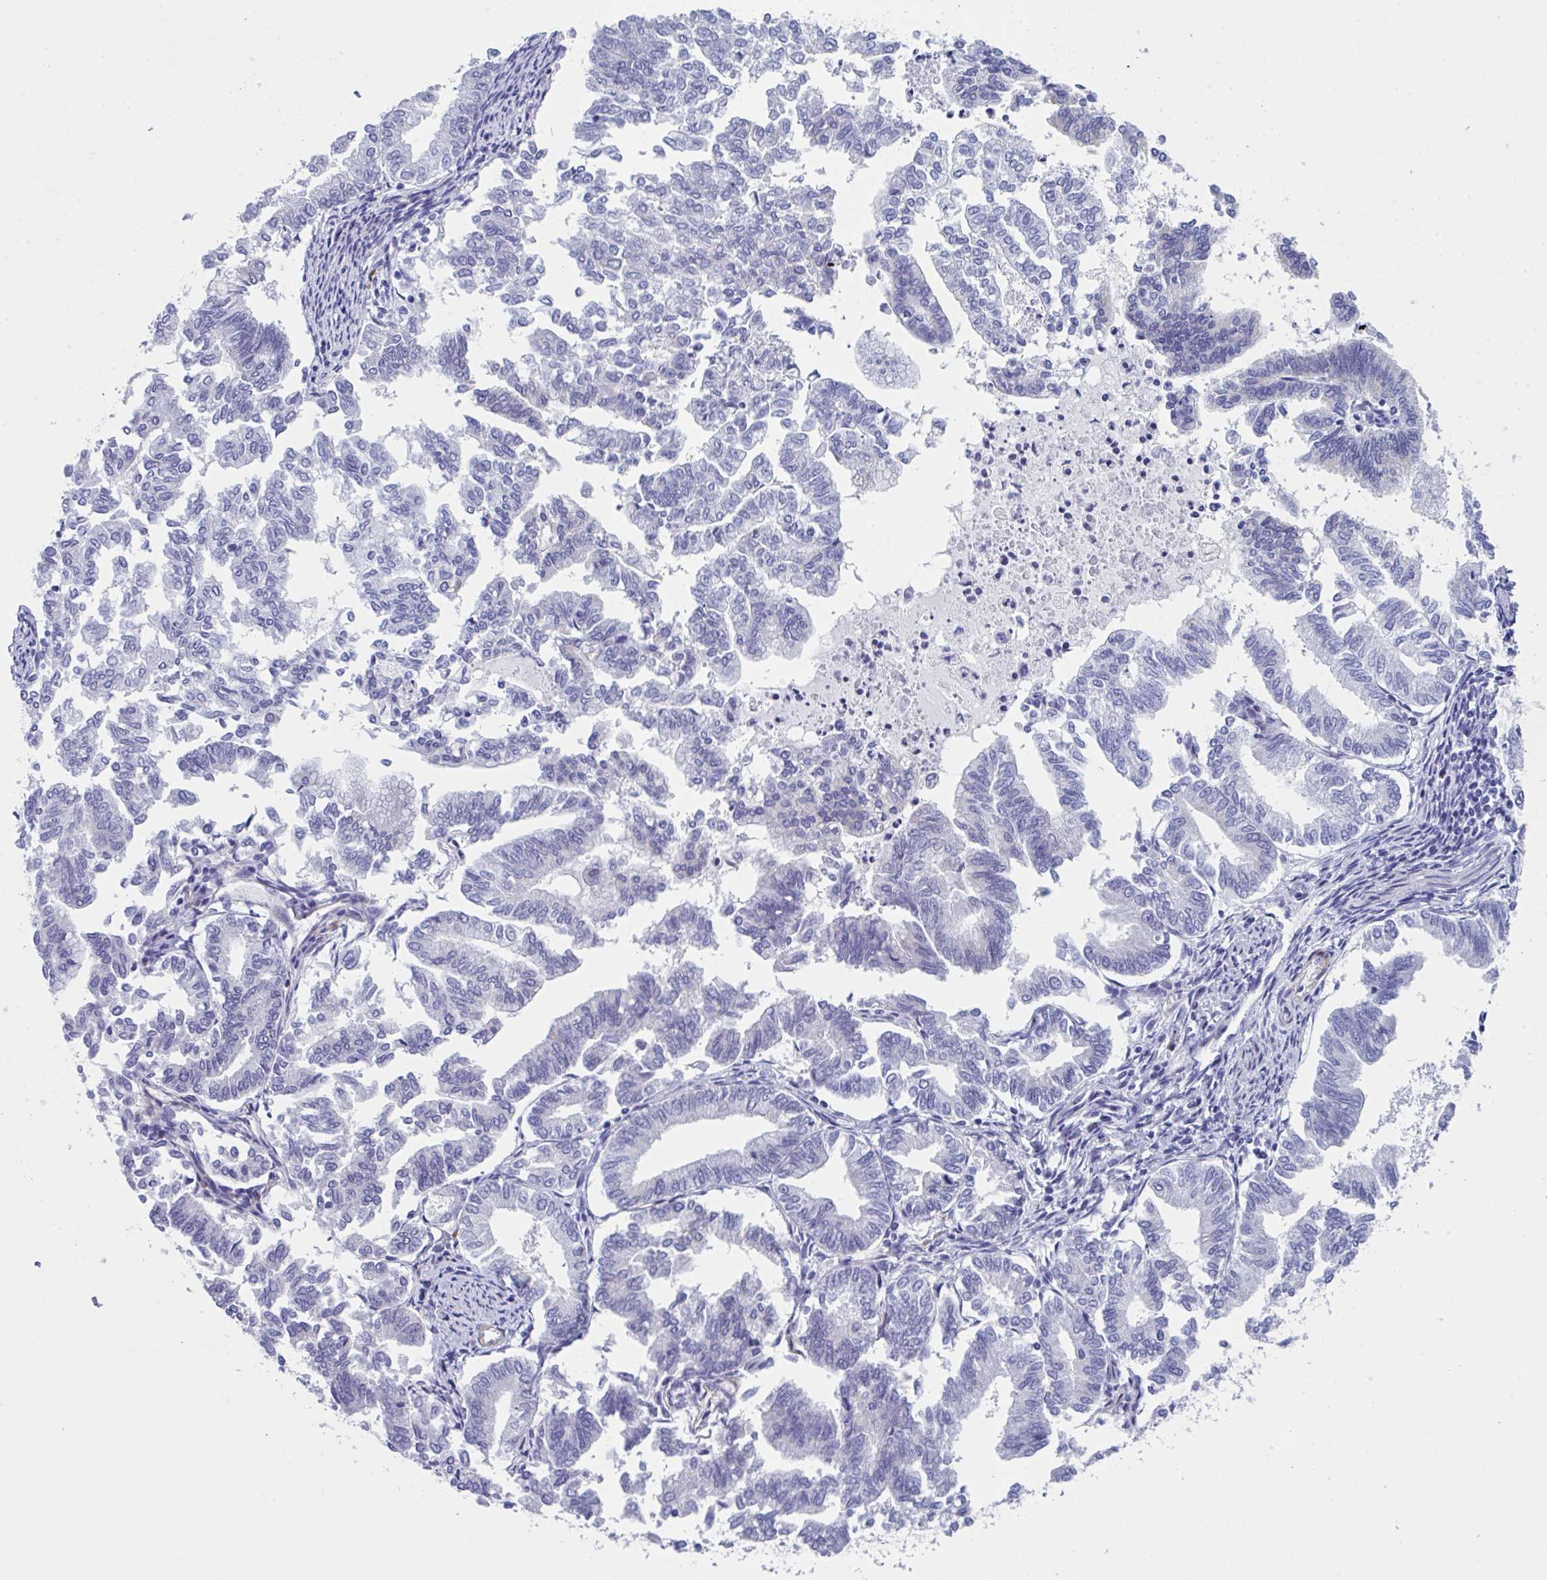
{"staining": {"intensity": "negative", "quantity": "none", "location": "none"}, "tissue": "endometrial cancer", "cell_type": "Tumor cells", "image_type": "cancer", "snomed": [{"axis": "morphology", "description": "Adenocarcinoma, NOS"}, {"axis": "topography", "description": "Endometrium"}], "caption": "Immunohistochemical staining of endometrial cancer displays no significant positivity in tumor cells.", "gene": "LPIN3", "patient": {"sex": "female", "age": 79}}